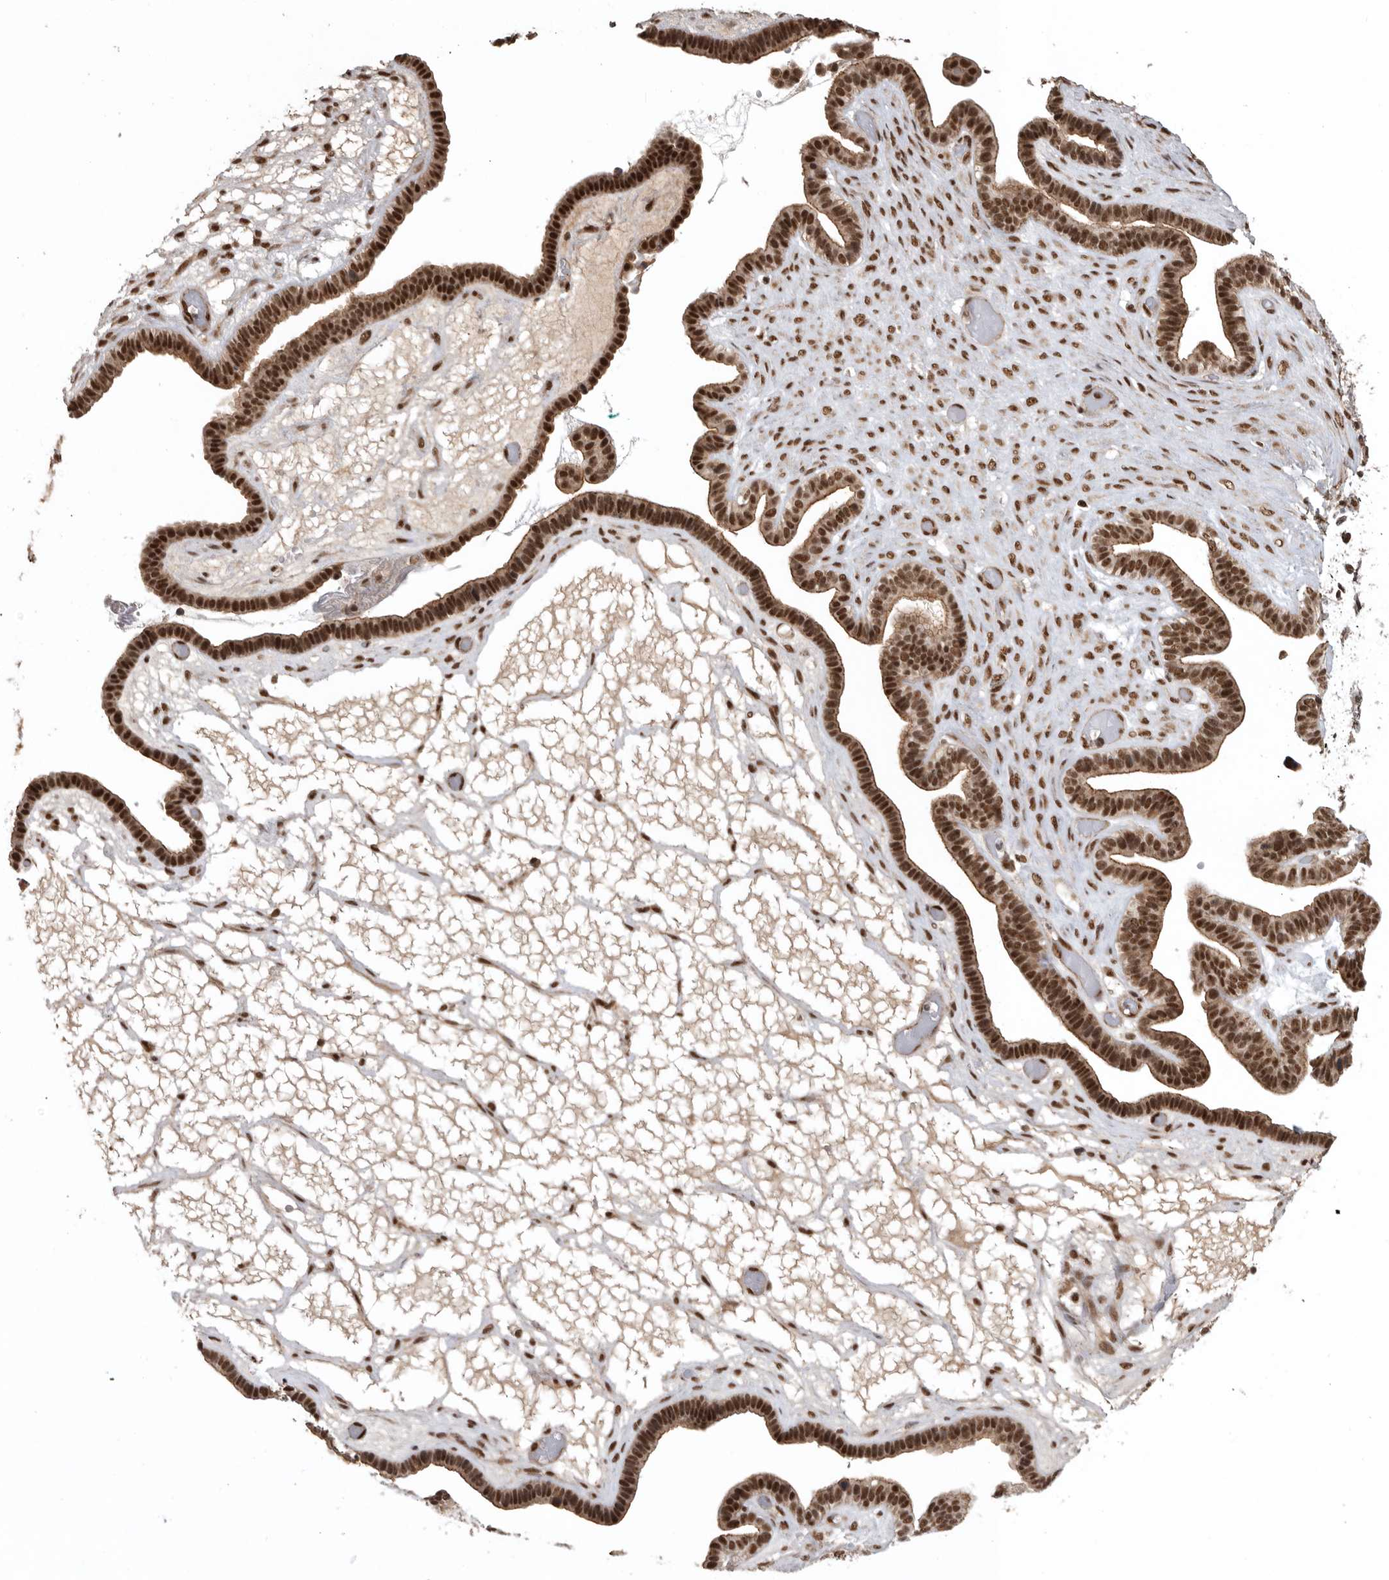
{"staining": {"intensity": "strong", "quantity": ">75%", "location": "nuclear"}, "tissue": "ovarian cancer", "cell_type": "Tumor cells", "image_type": "cancer", "snomed": [{"axis": "morphology", "description": "Cystadenocarcinoma, serous, NOS"}, {"axis": "topography", "description": "Ovary"}], "caption": "The micrograph demonstrates a brown stain indicating the presence of a protein in the nuclear of tumor cells in ovarian cancer.", "gene": "CBLL1", "patient": {"sex": "female", "age": 56}}